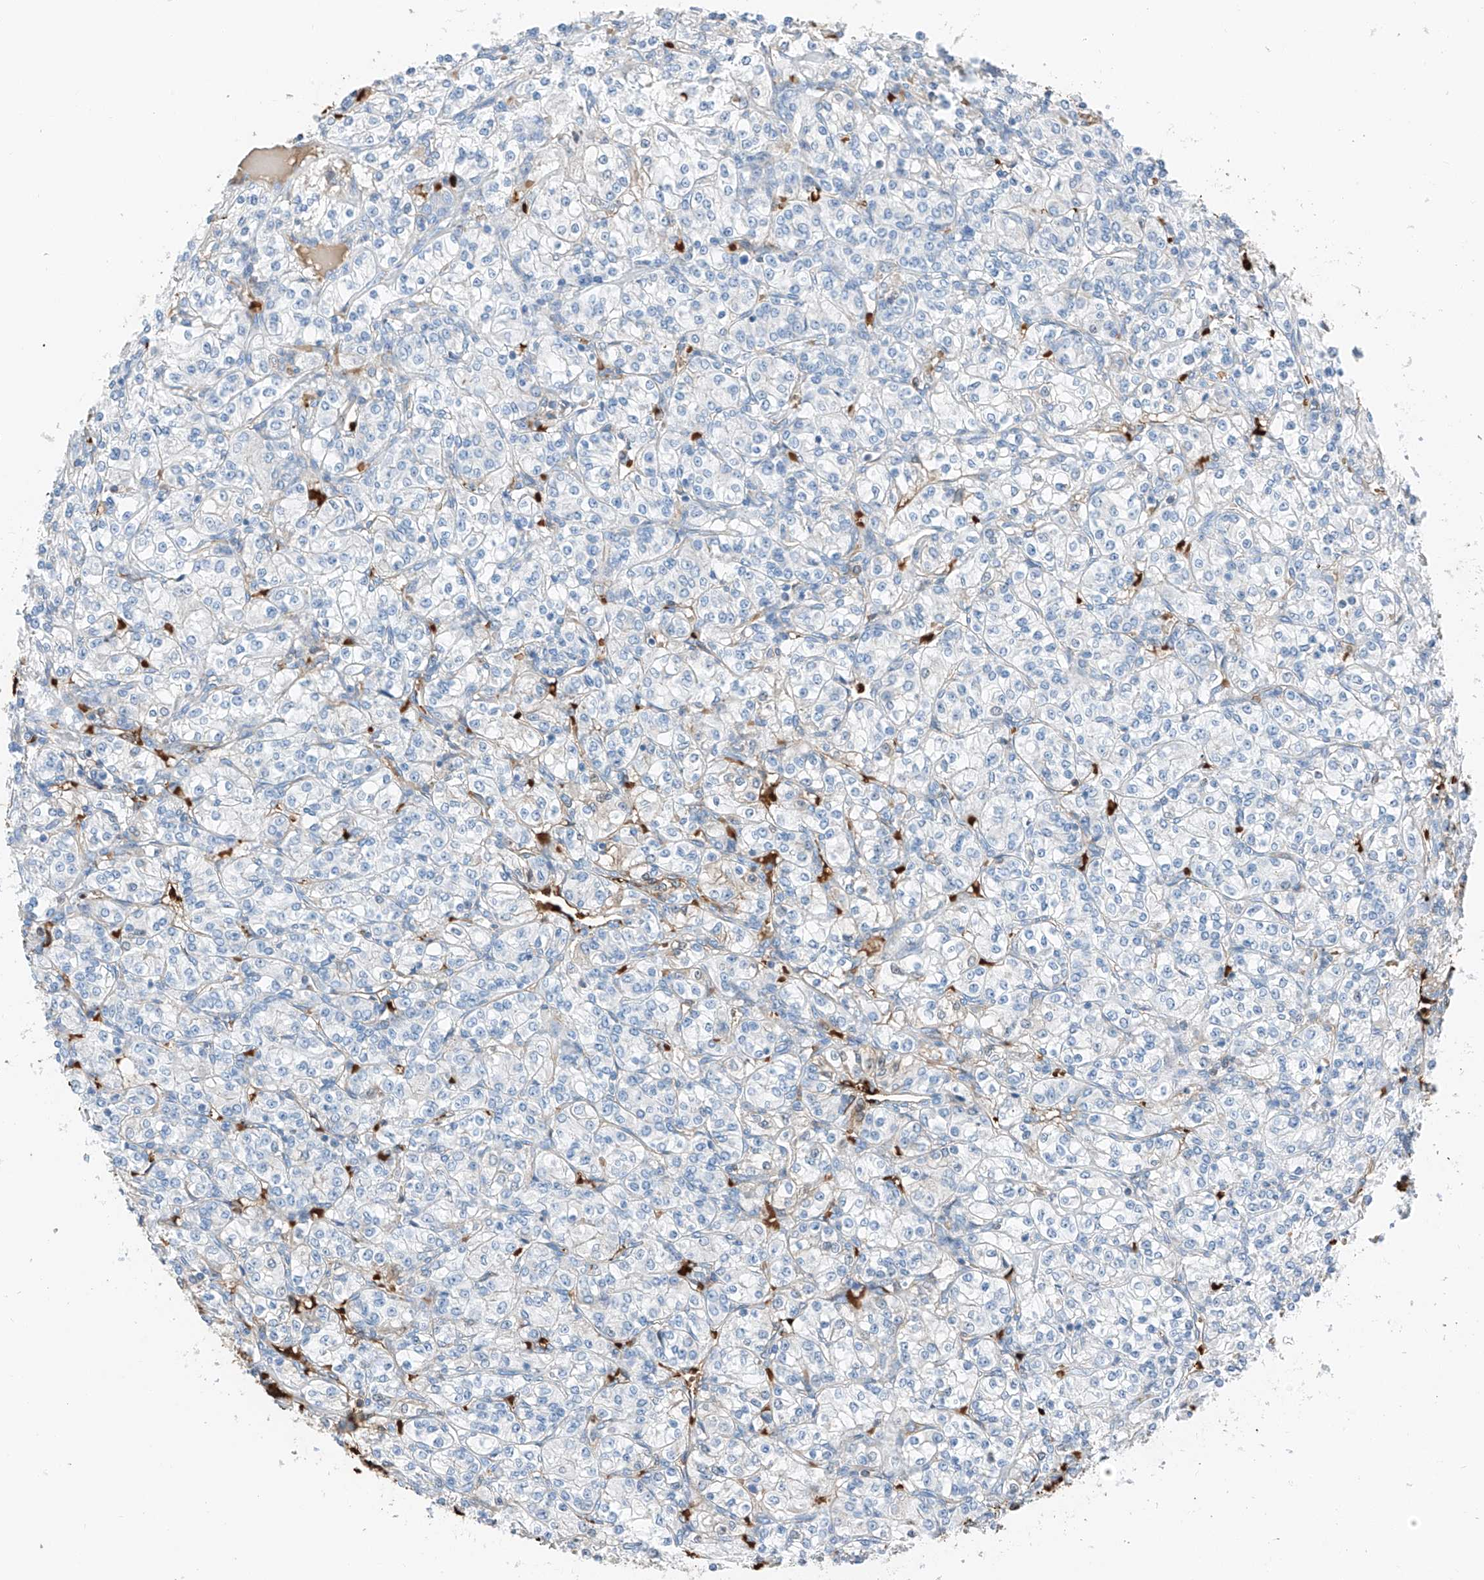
{"staining": {"intensity": "negative", "quantity": "none", "location": "none"}, "tissue": "renal cancer", "cell_type": "Tumor cells", "image_type": "cancer", "snomed": [{"axis": "morphology", "description": "Adenocarcinoma, NOS"}, {"axis": "topography", "description": "Kidney"}], "caption": "This is an immunohistochemistry (IHC) image of human adenocarcinoma (renal). There is no staining in tumor cells.", "gene": "PRSS23", "patient": {"sex": "male", "age": 77}}